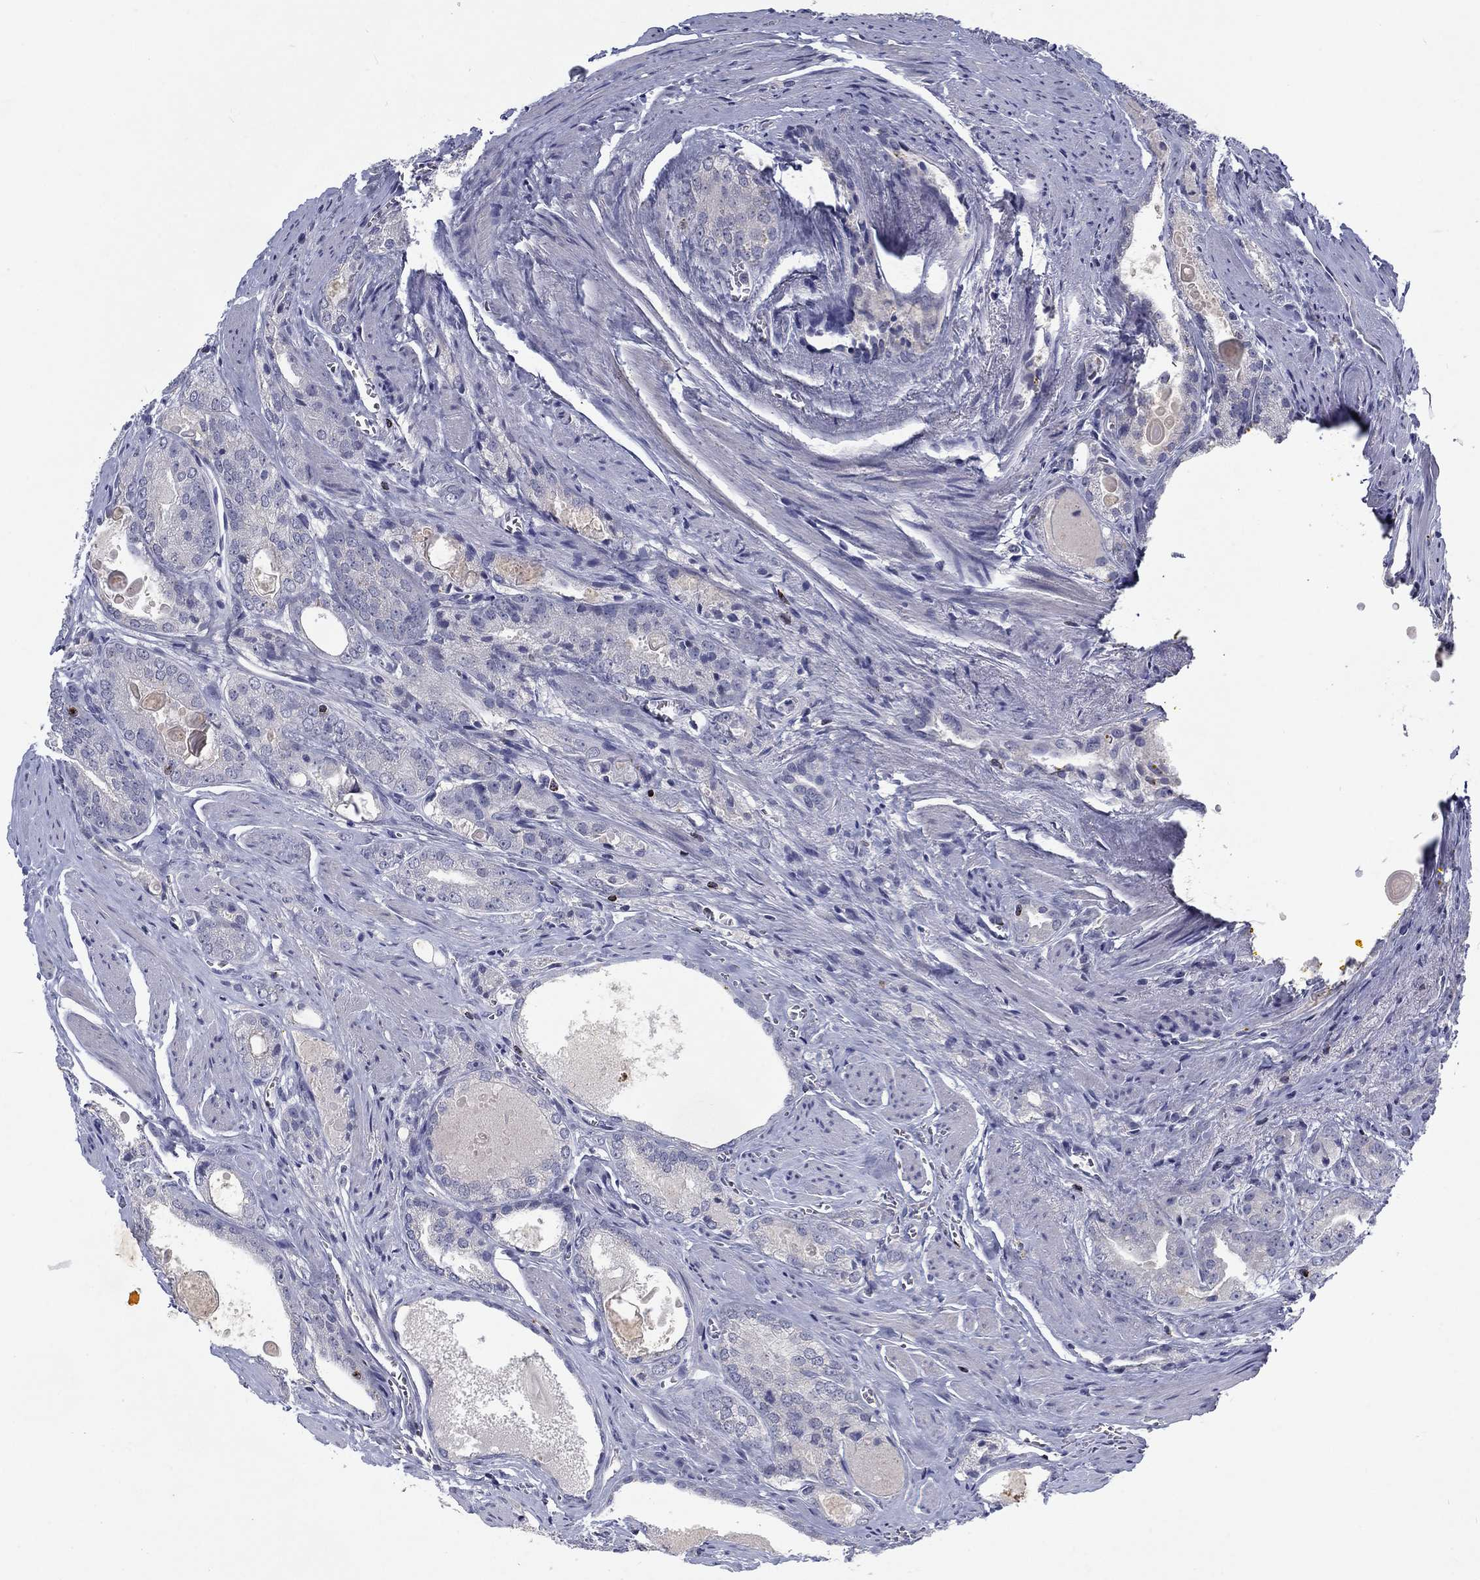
{"staining": {"intensity": "negative", "quantity": "none", "location": "none"}, "tissue": "prostate cancer", "cell_type": "Tumor cells", "image_type": "cancer", "snomed": [{"axis": "morphology", "description": "Adenocarcinoma, NOS"}, {"axis": "morphology", "description": "Adenocarcinoma, High grade"}, {"axis": "topography", "description": "Prostate"}], "caption": "An IHC histopathology image of adenocarcinoma (prostate) is shown. There is no staining in tumor cells of adenocarcinoma (prostate). Brightfield microscopy of immunohistochemistry (IHC) stained with DAB (3,3'-diaminobenzidine) (brown) and hematoxylin (blue), captured at high magnification.", "gene": "GZMA", "patient": {"sex": "male", "age": 70}}